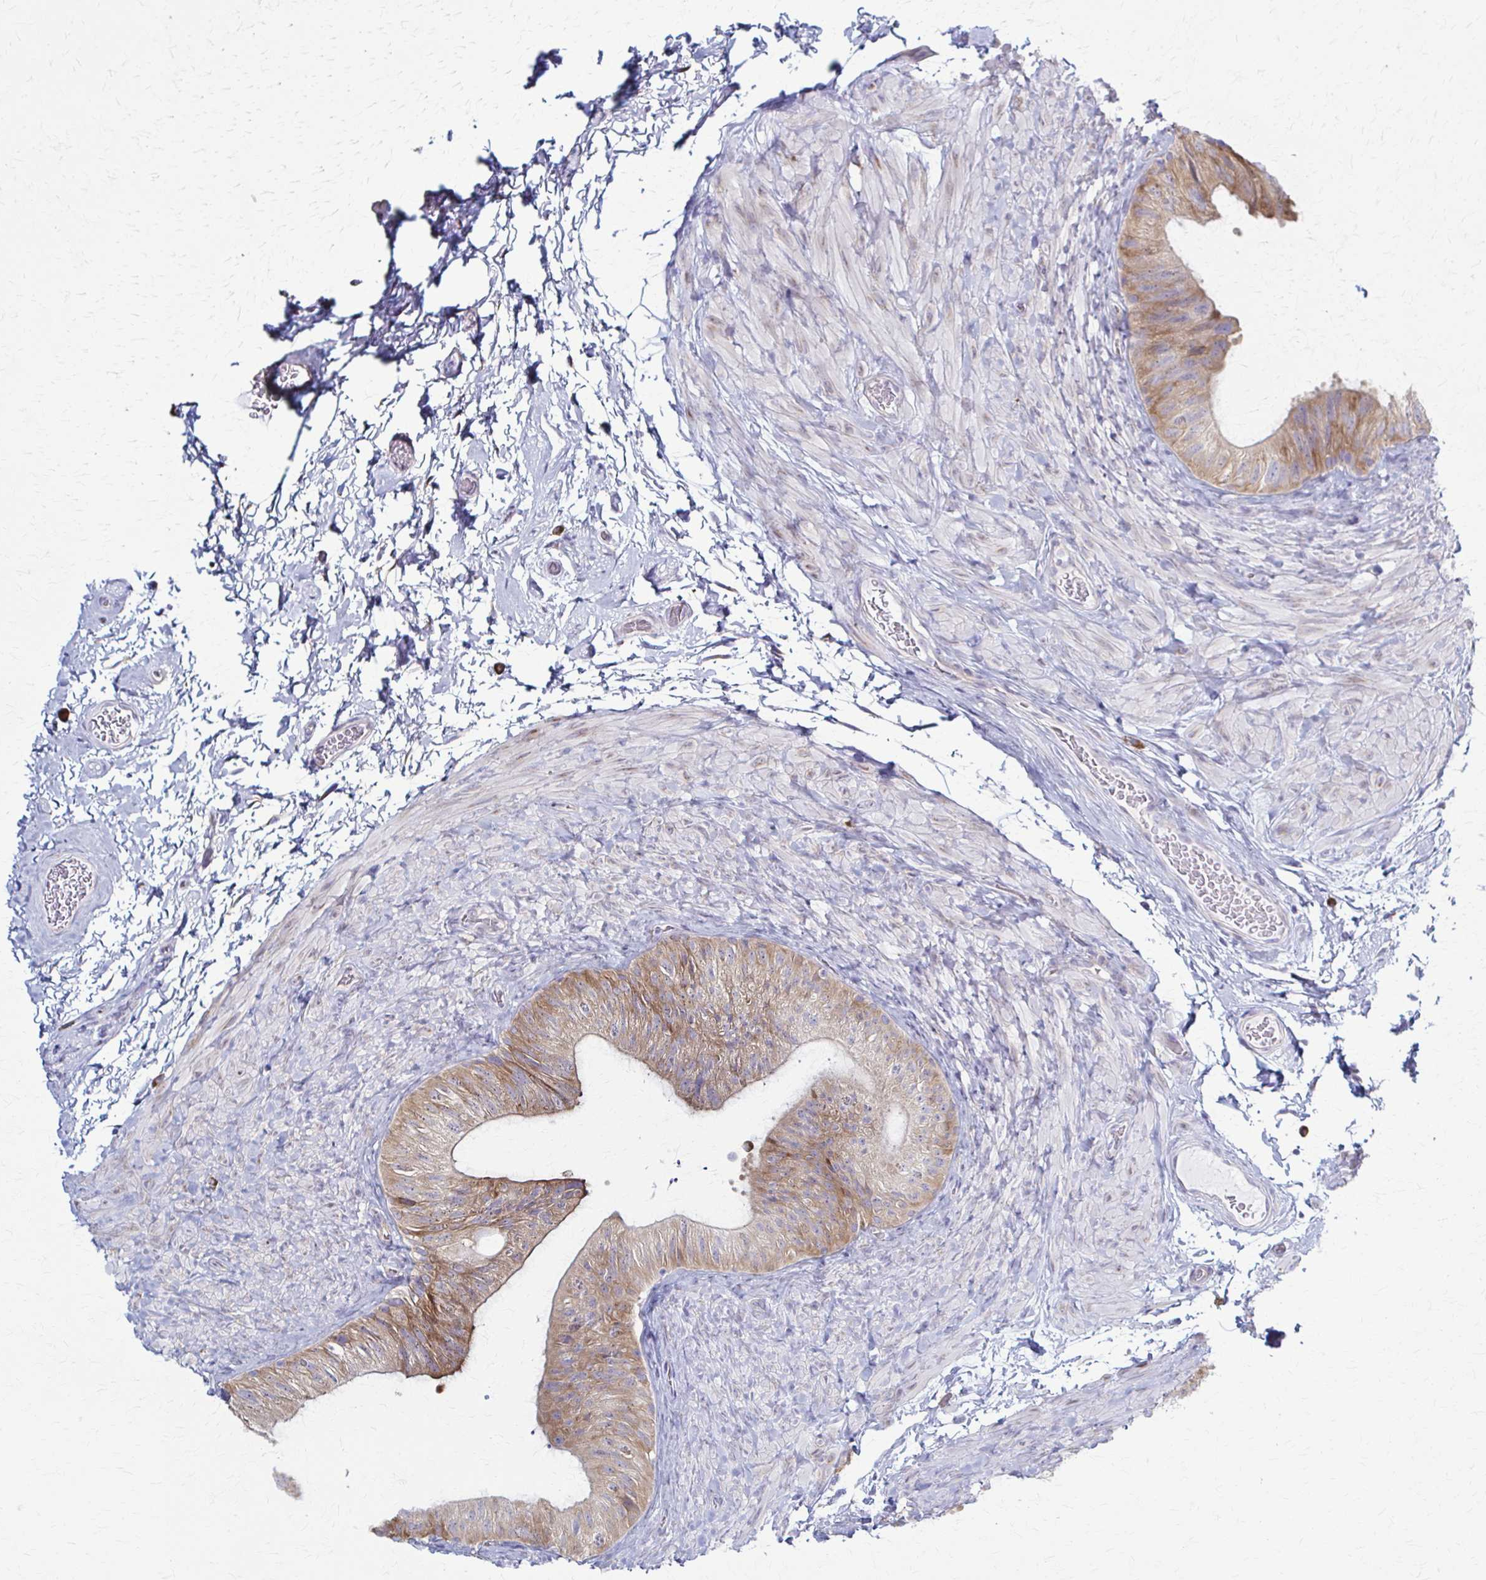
{"staining": {"intensity": "moderate", "quantity": ">75%", "location": "cytoplasmic/membranous"}, "tissue": "epididymis", "cell_type": "Glandular cells", "image_type": "normal", "snomed": [{"axis": "morphology", "description": "Normal tissue, NOS"}, {"axis": "topography", "description": "Epididymis, spermatic cord, NOS"}, {"axis": "topography", "description": "Epididymis"}], "caption": "Immunohistochemistry (IHC) histopathology image of benign epididymis stained for a protein (brown), which displays medium levels of moderate cytoplasmic/membranous positivity in about >75% of glandular cells.", "gene": "PRKRA", "patient": {"sex": "male", "age": 31}}